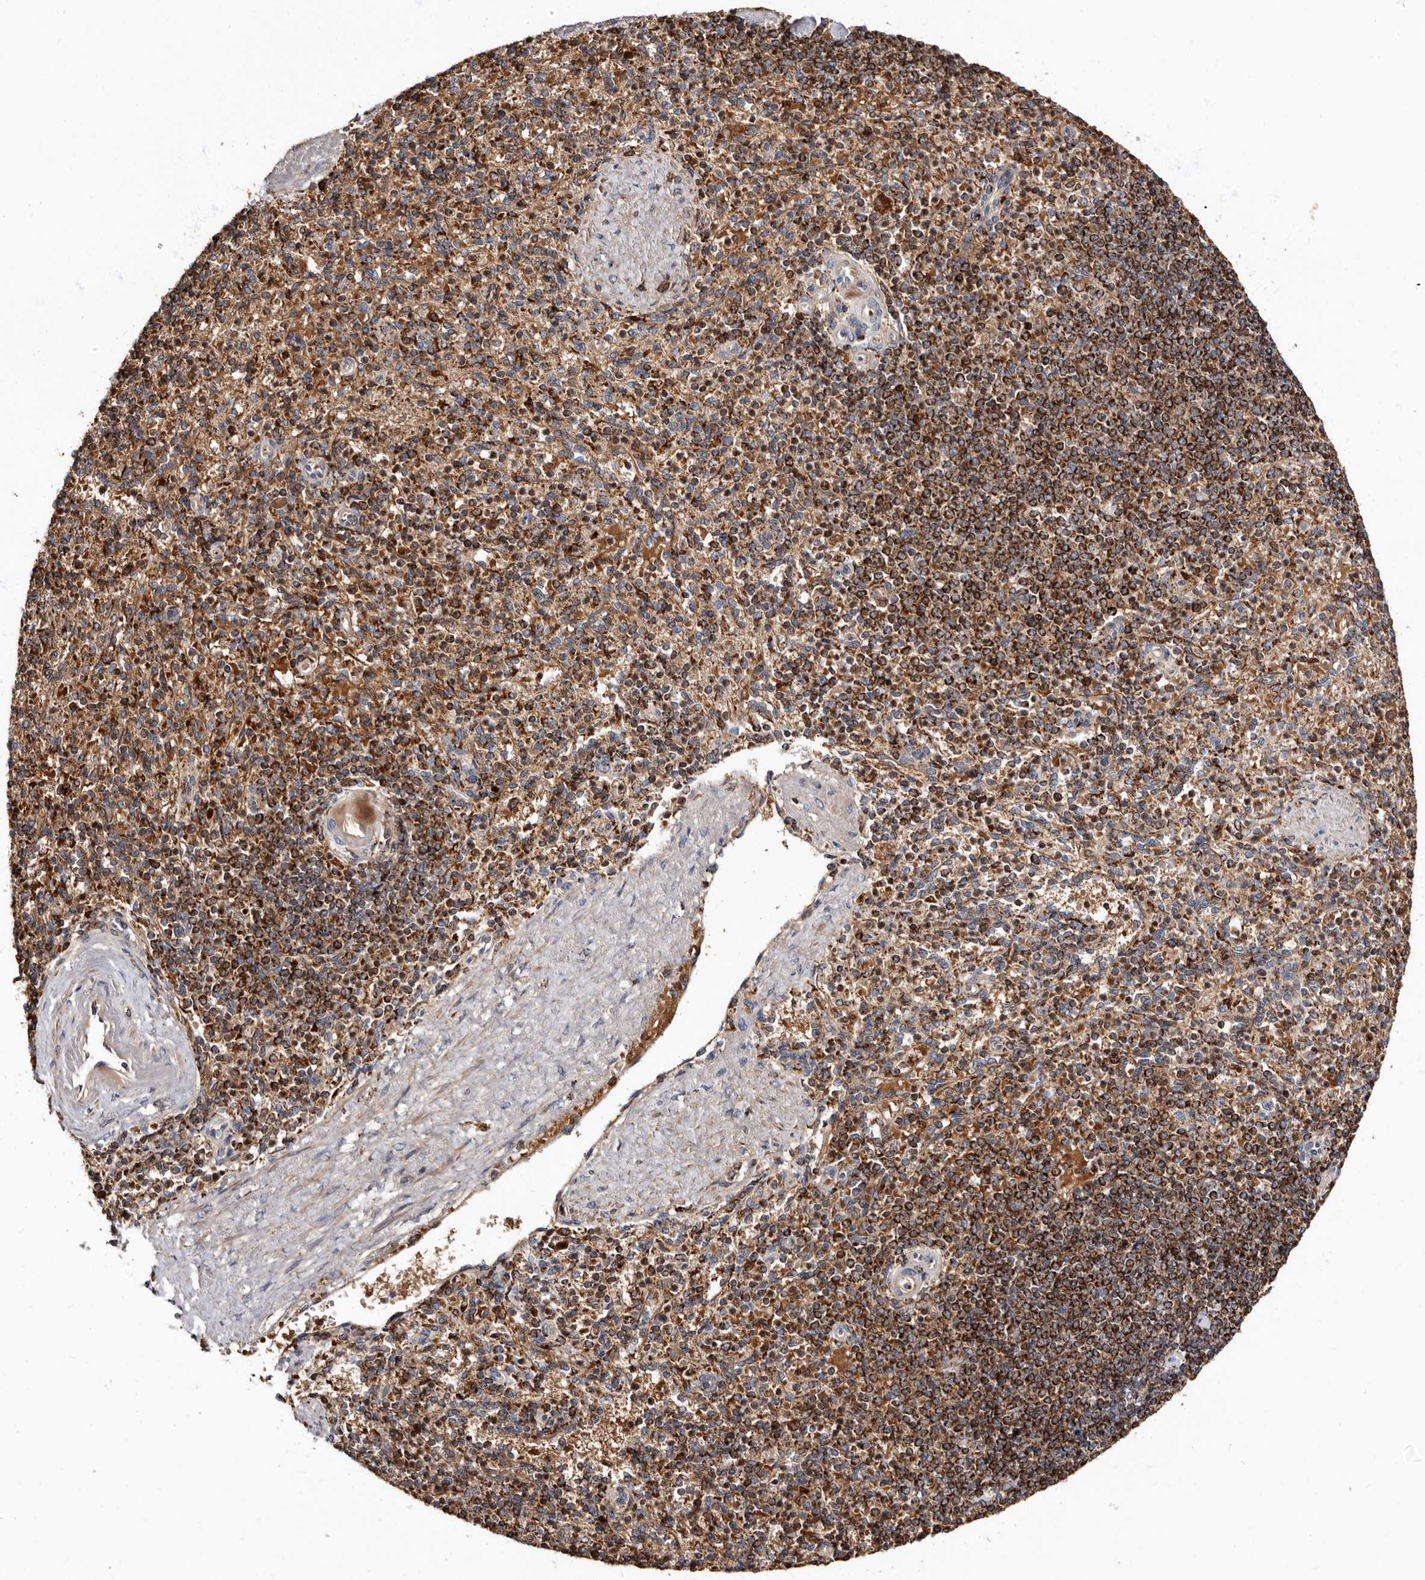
{"staining": {"intensity": "strong", "quantity": "25%-75%", "location": "cytoplasmic/membranous"}, "tissue": "spleen", "cell_type": "Cells in red pulp", "image_type": "normal", "snomed": [{"axis": "morphology", "description": "Normal tissue, NOS"}, {"axis": "topography", "description": "Spleen"}], "caption": "Immunohistochemical staining of normal human spleen displays 25%-75% levels of strong cytoplasmic/membranous protein staining in approximately 25%-75% of cells in red pulp.", "gene": "BAX", "patient": {"sex": "female", "age": 74}}